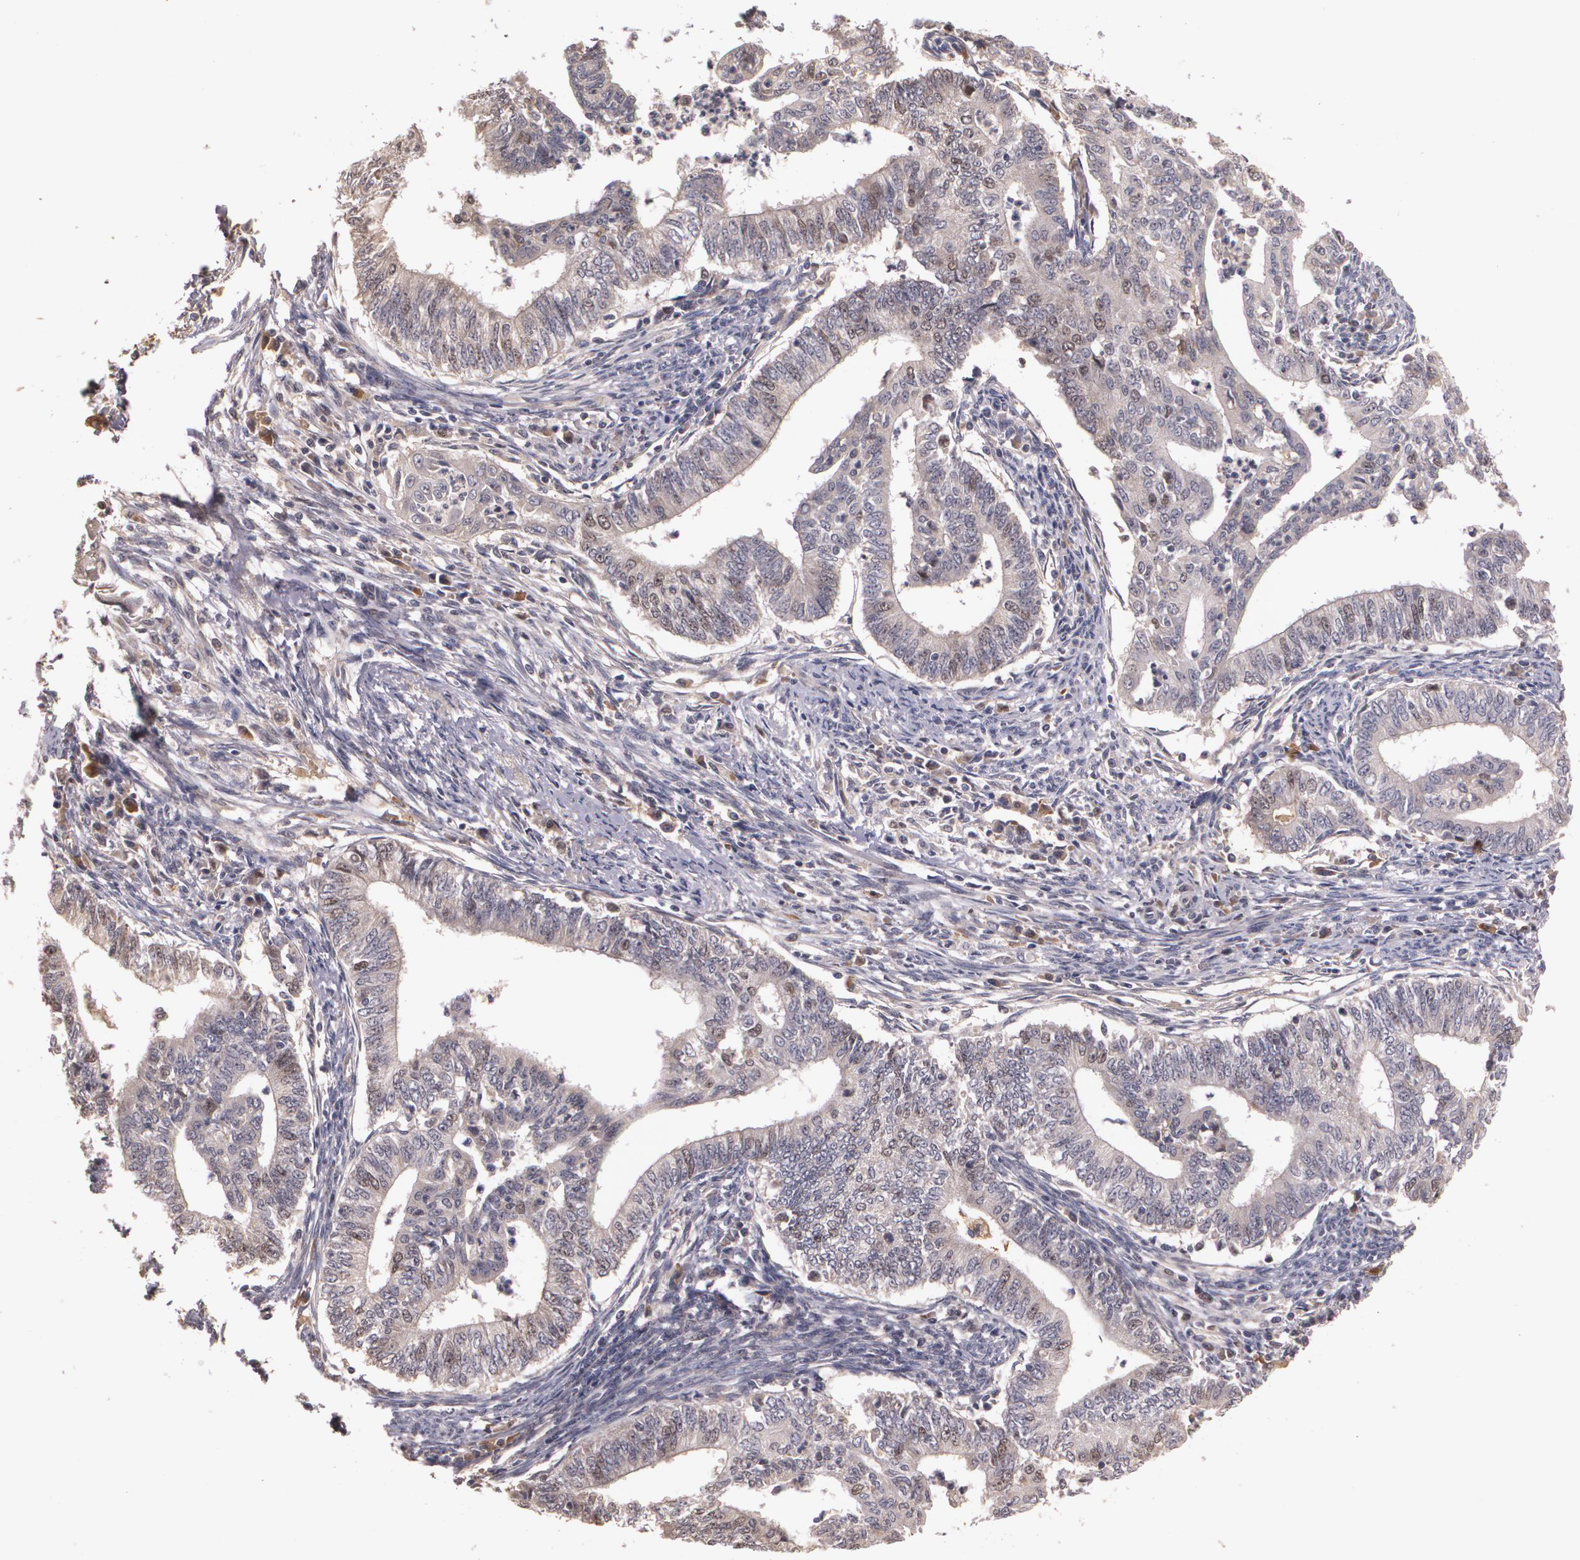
{"staining": {"intensity": "weak", "quantity": "<25%", "location": "cytoplasmic/membranous,nuclear"}, "tissue": "endometrial cancer", "cell_type": "Tumor cells", "image_type": "cancer", "snomed": [{"axis": "morphology", "description": "Adenocarcinoma, NOS"}, {"axis": "topography", "description": "Endometrium"}], "caption": "Tumor cells are negative for brown protein staining in adenocarcinoma (endometrial).", "gene": "BRCA1", "patient": {"sex": "female", "age": 66}}